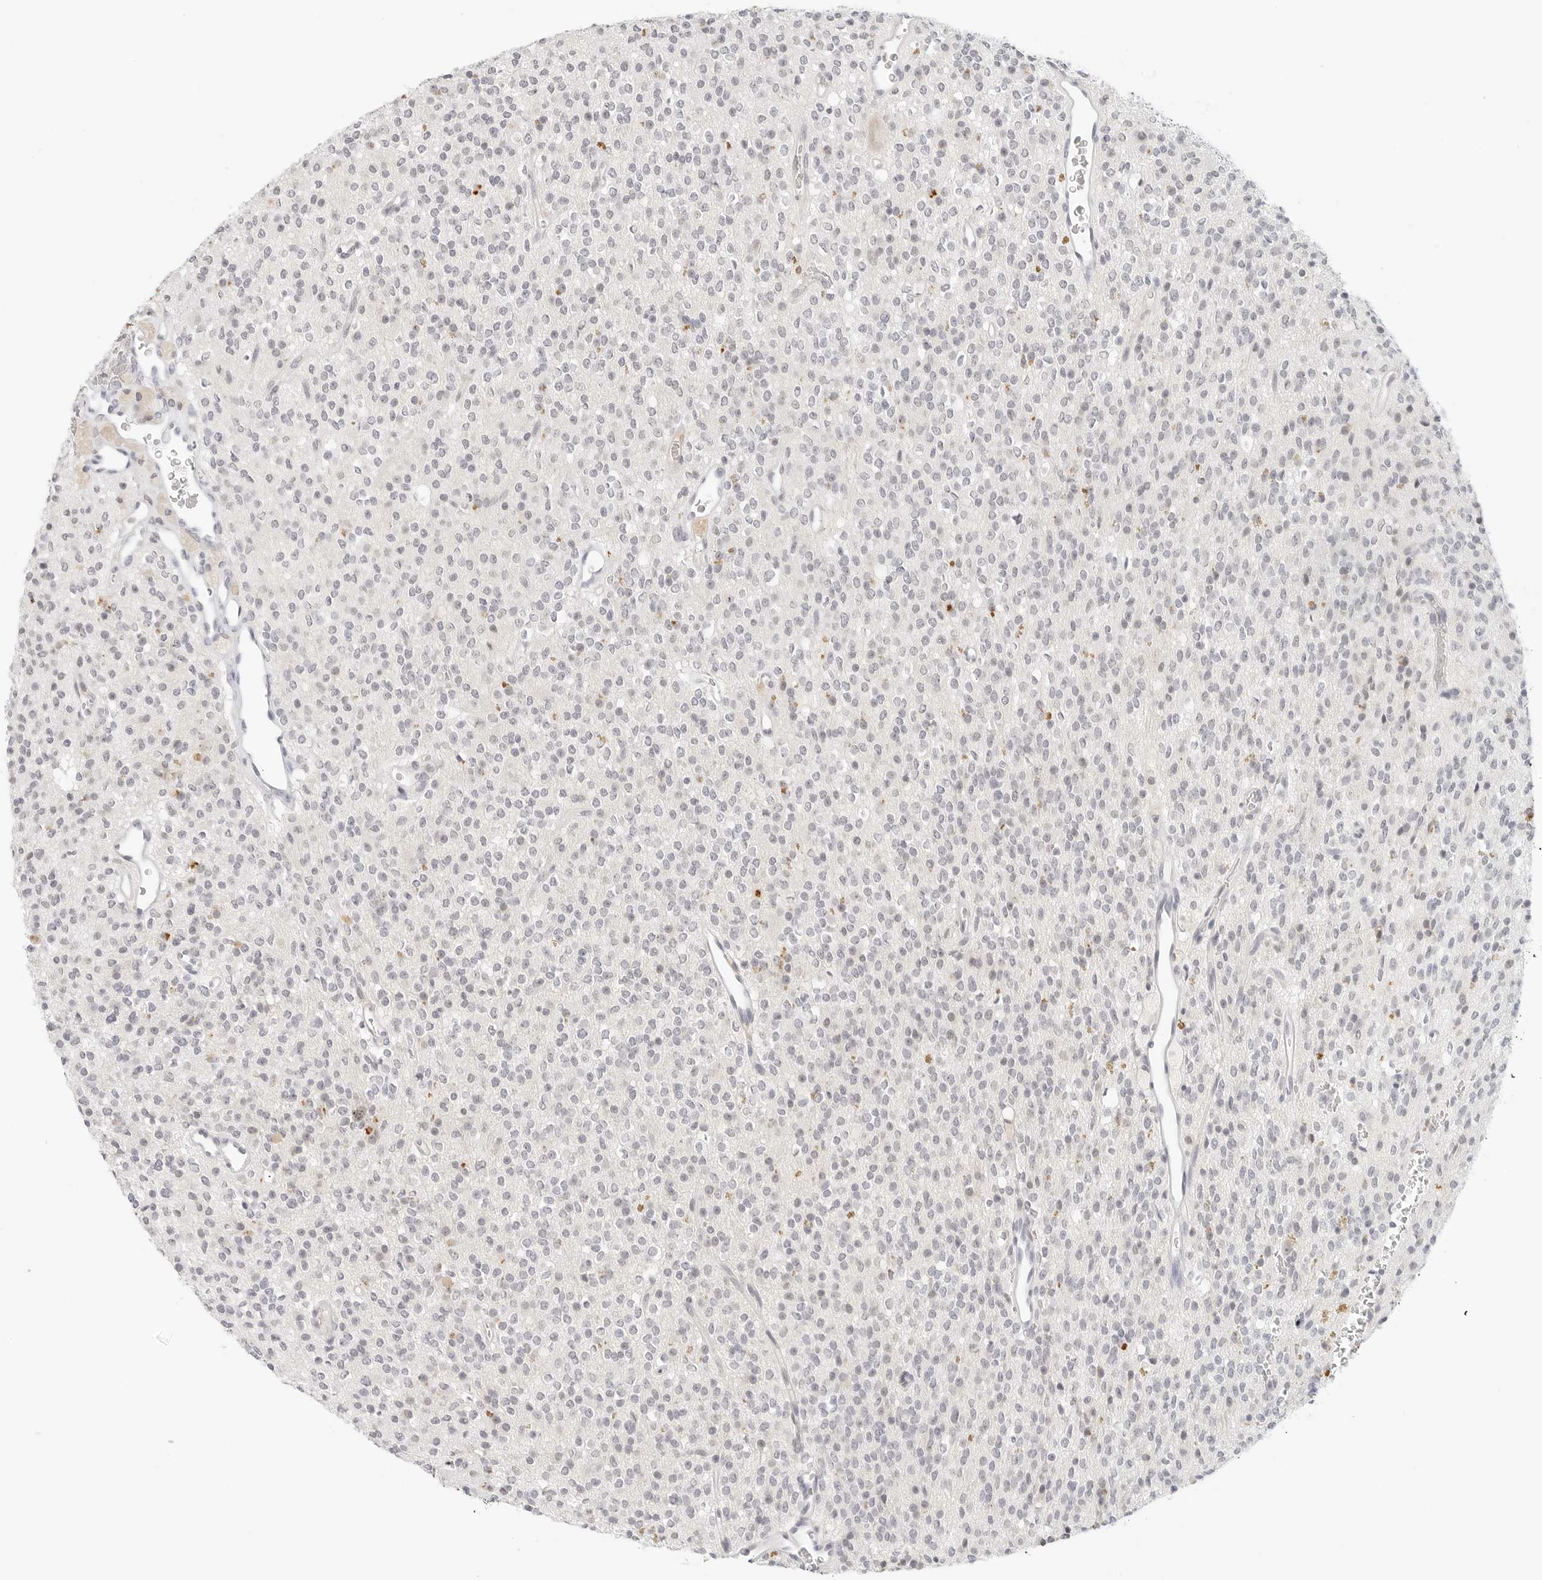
{"staining": {"intensity": "negative", "quantity": "none", "location": "none"}, "tissue": "glioma", "cell_type": "Tumor cells", "image_type": "cancer", "snomed": [{"axis": "morphology", "description": "Glioma, malignant, High grade"}, {"axis": "topography", "description": "Brain"}], "caption": "High magnification brightfield microscopy of glioma stained with DAB (3,3'-diaminobenzidine) (brown) and counterstained with hematoxylin (blue): tumor cells show no significant positivity. (DAB IHC, high magnification).", "gene": "NEO1", "patient": {"sex": "male", "age": 34}}